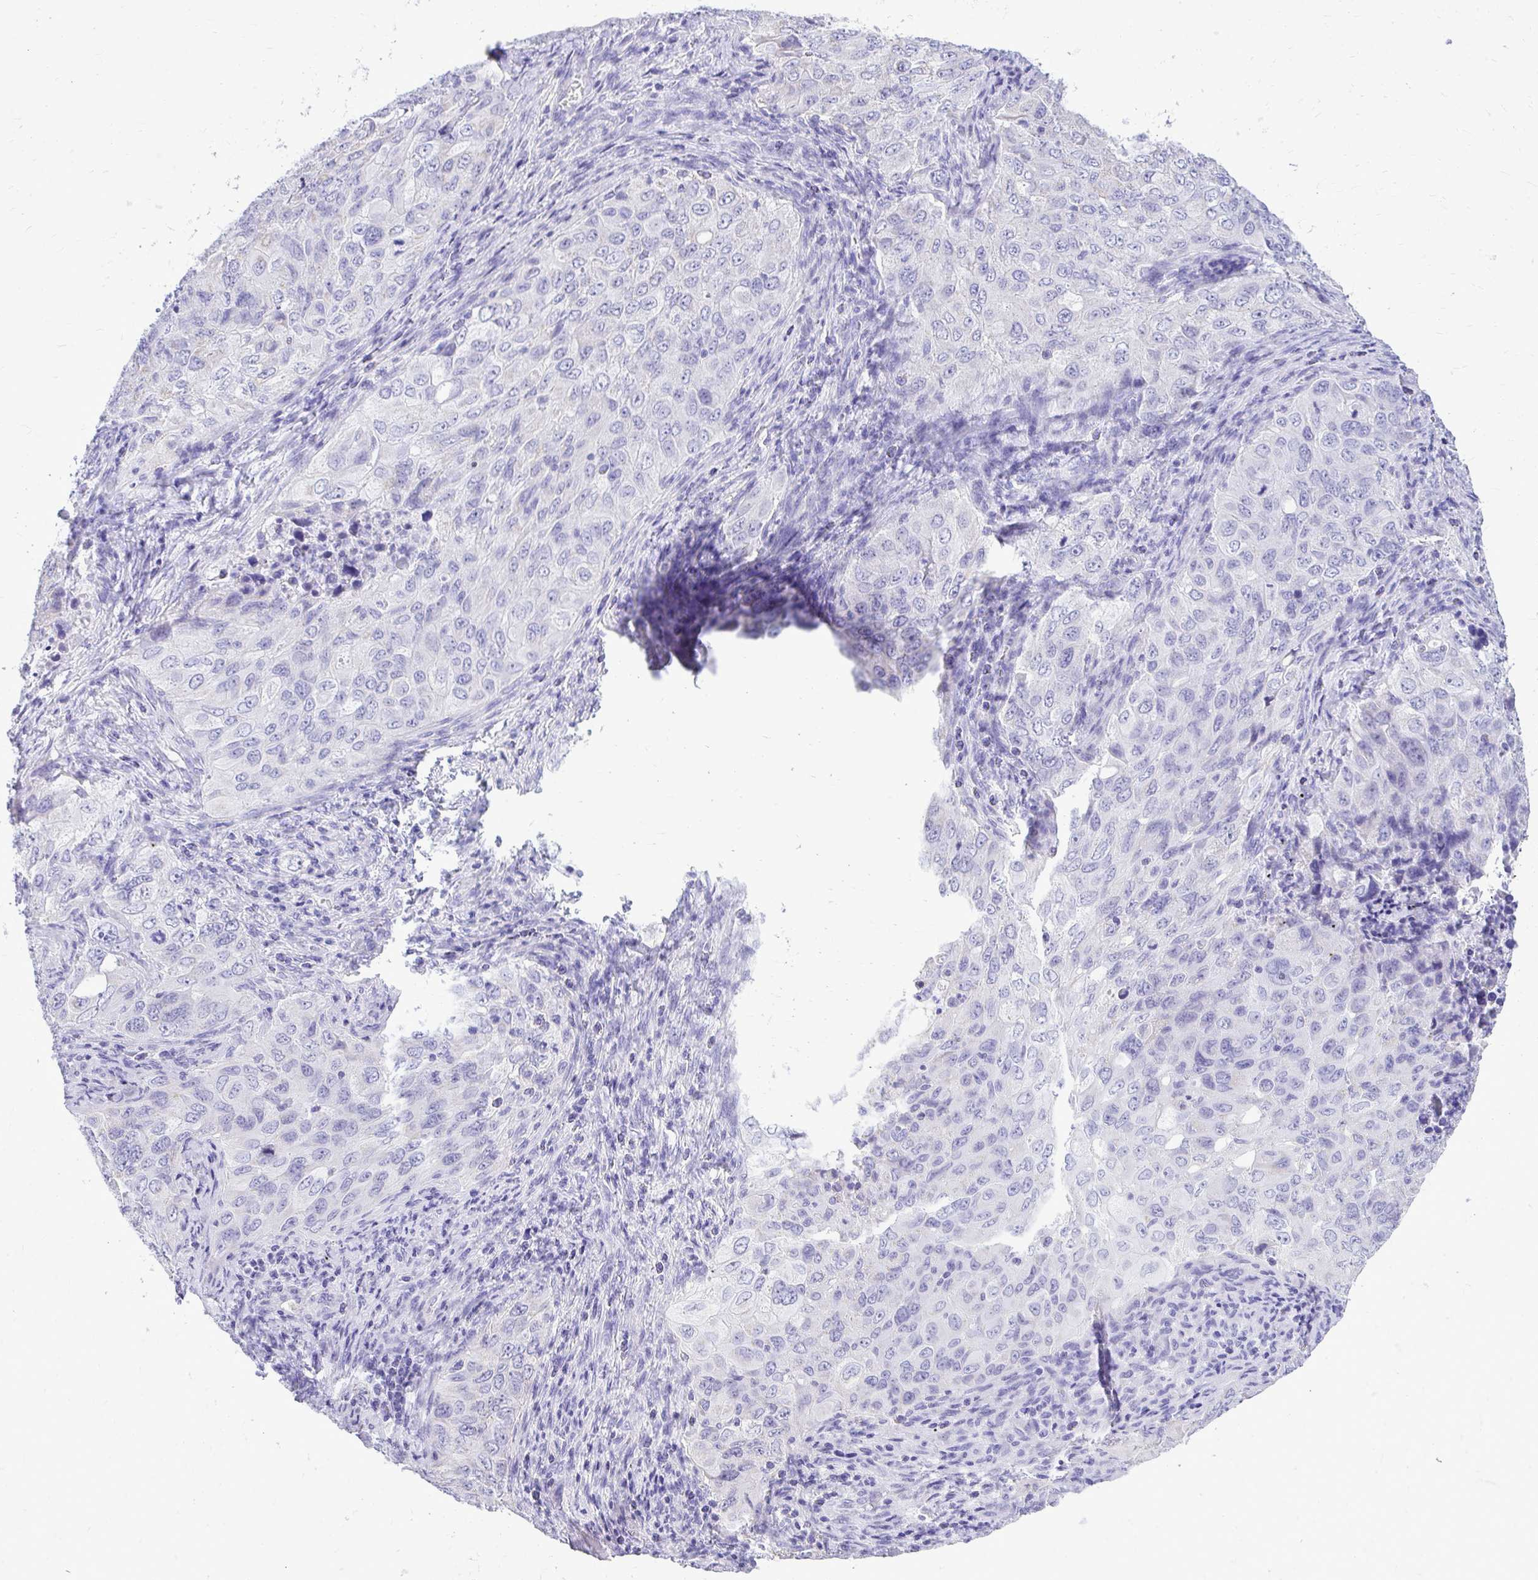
{"staining": {"intensity": "negative", "quantity": "none", "location": "none"}, "tissue": "lung cancer", "cell_type": "Tumor cells", "image_type": "cancer", "snomed": [{"axis": "morphology", "description": "Adenocarcinoma, NOS"}, {"axis": "morphology", "description": "Adenocarcinoma, metastatic, NOS"}, {"axis": "topography", "description": "Lymph node"}, {"axis": "topography", "description": "Lung"}], "caption": "There is no significant staining in tumor cells of lung adenocarcinoma. Nuclei are stained in blue.", "gene": "RALYL", "patient": {"sex": "female", "age": 42}}